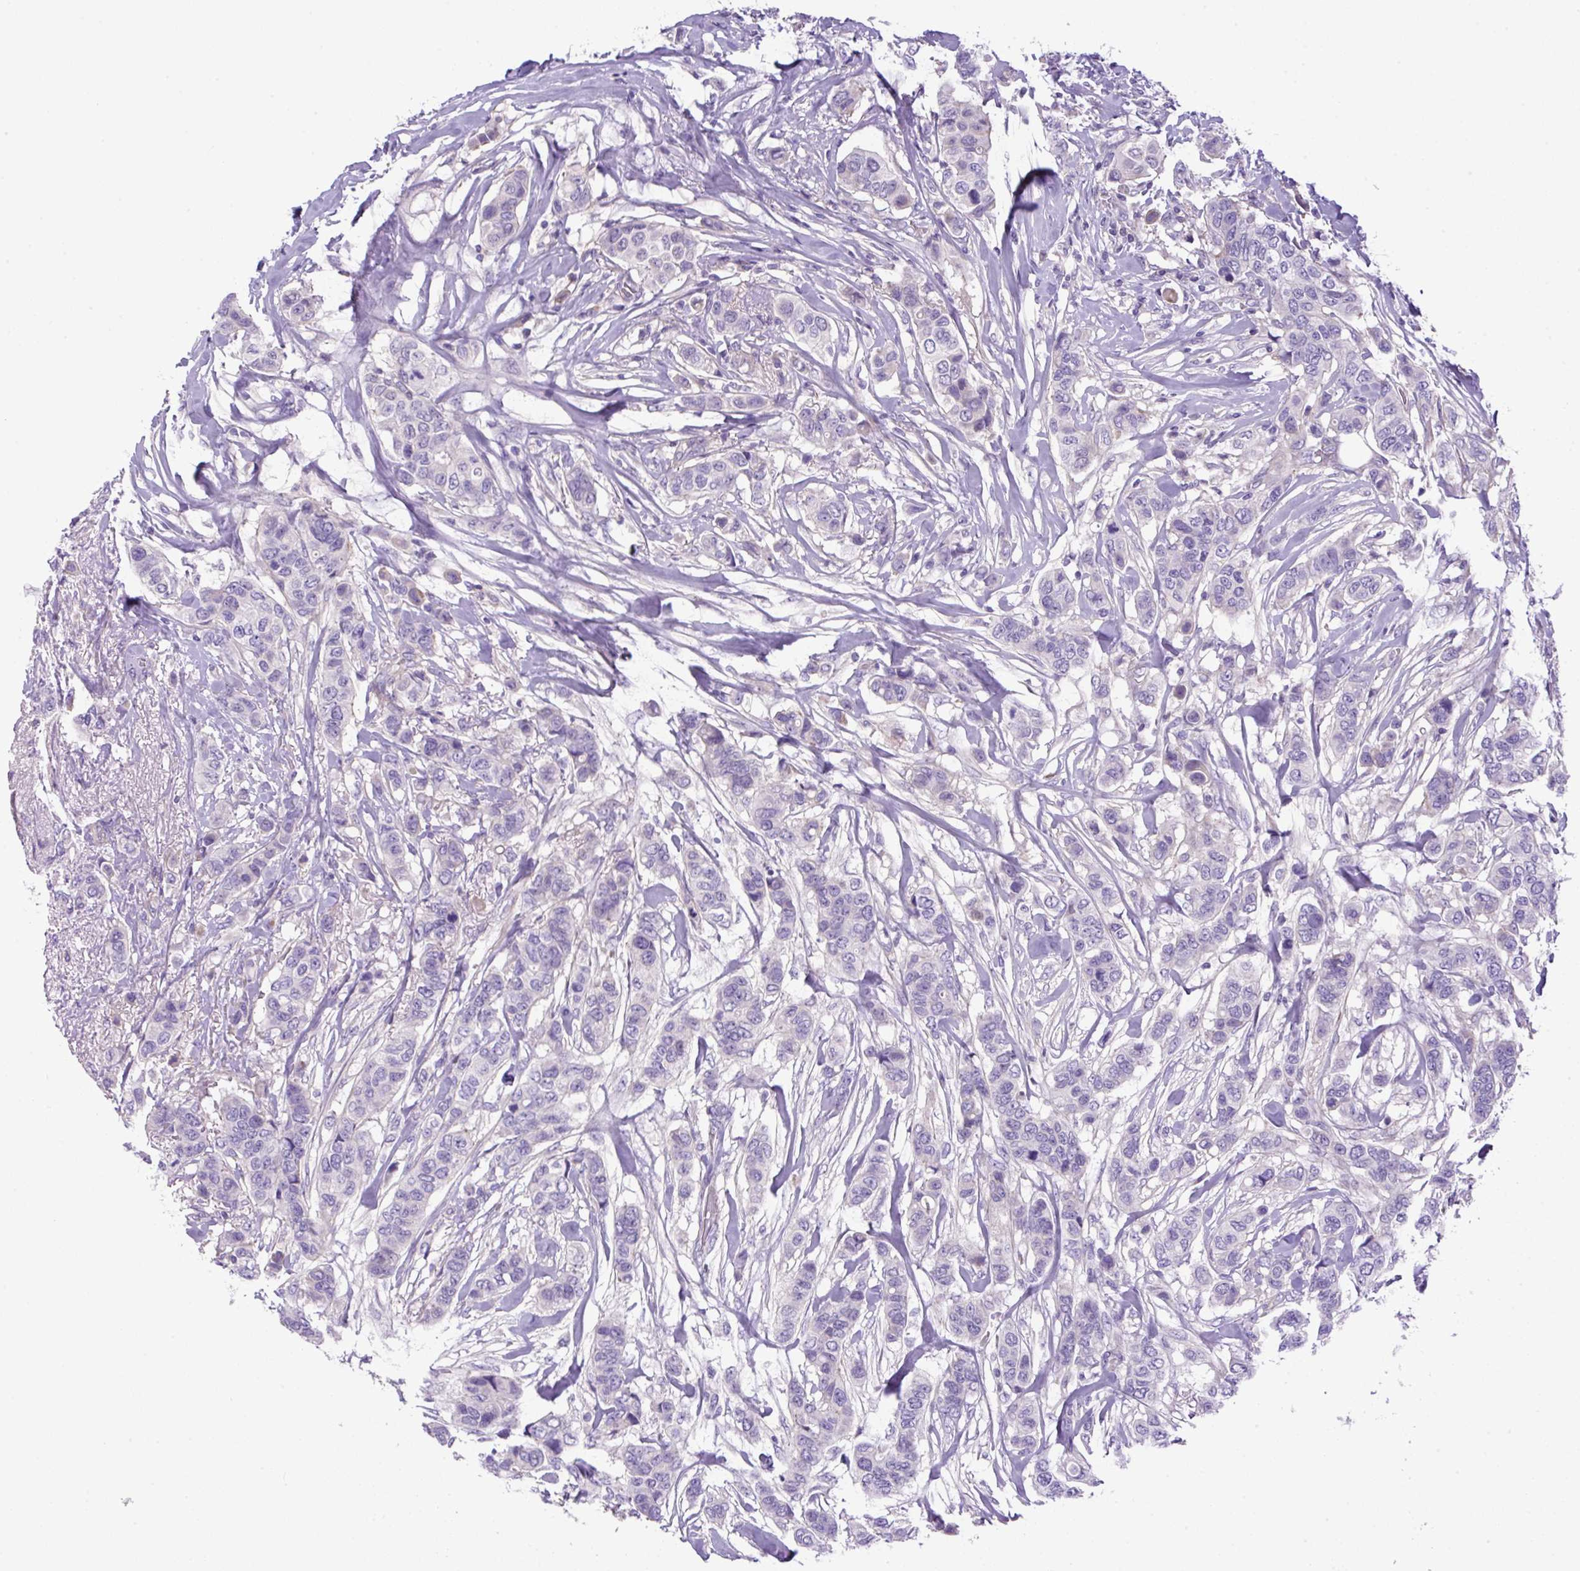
{"staining": {"intensity": "negative", "quantity": "none", "location": "none"}, "tissue": "breast cancer", "cell_type": "Tumor cells", "image_type": "cancer", "snomed": [{"axis": "morphology", "description": "Lobular carcinoma"}, {"axis": "topography", "description": "Breast"}], "caption": "This is an IHC image of human breast cancer (lobular carcinoma). There is no expression in tumor cells.", "gene": "NPTN", "patient": {"sex": "female", "age": 51}}